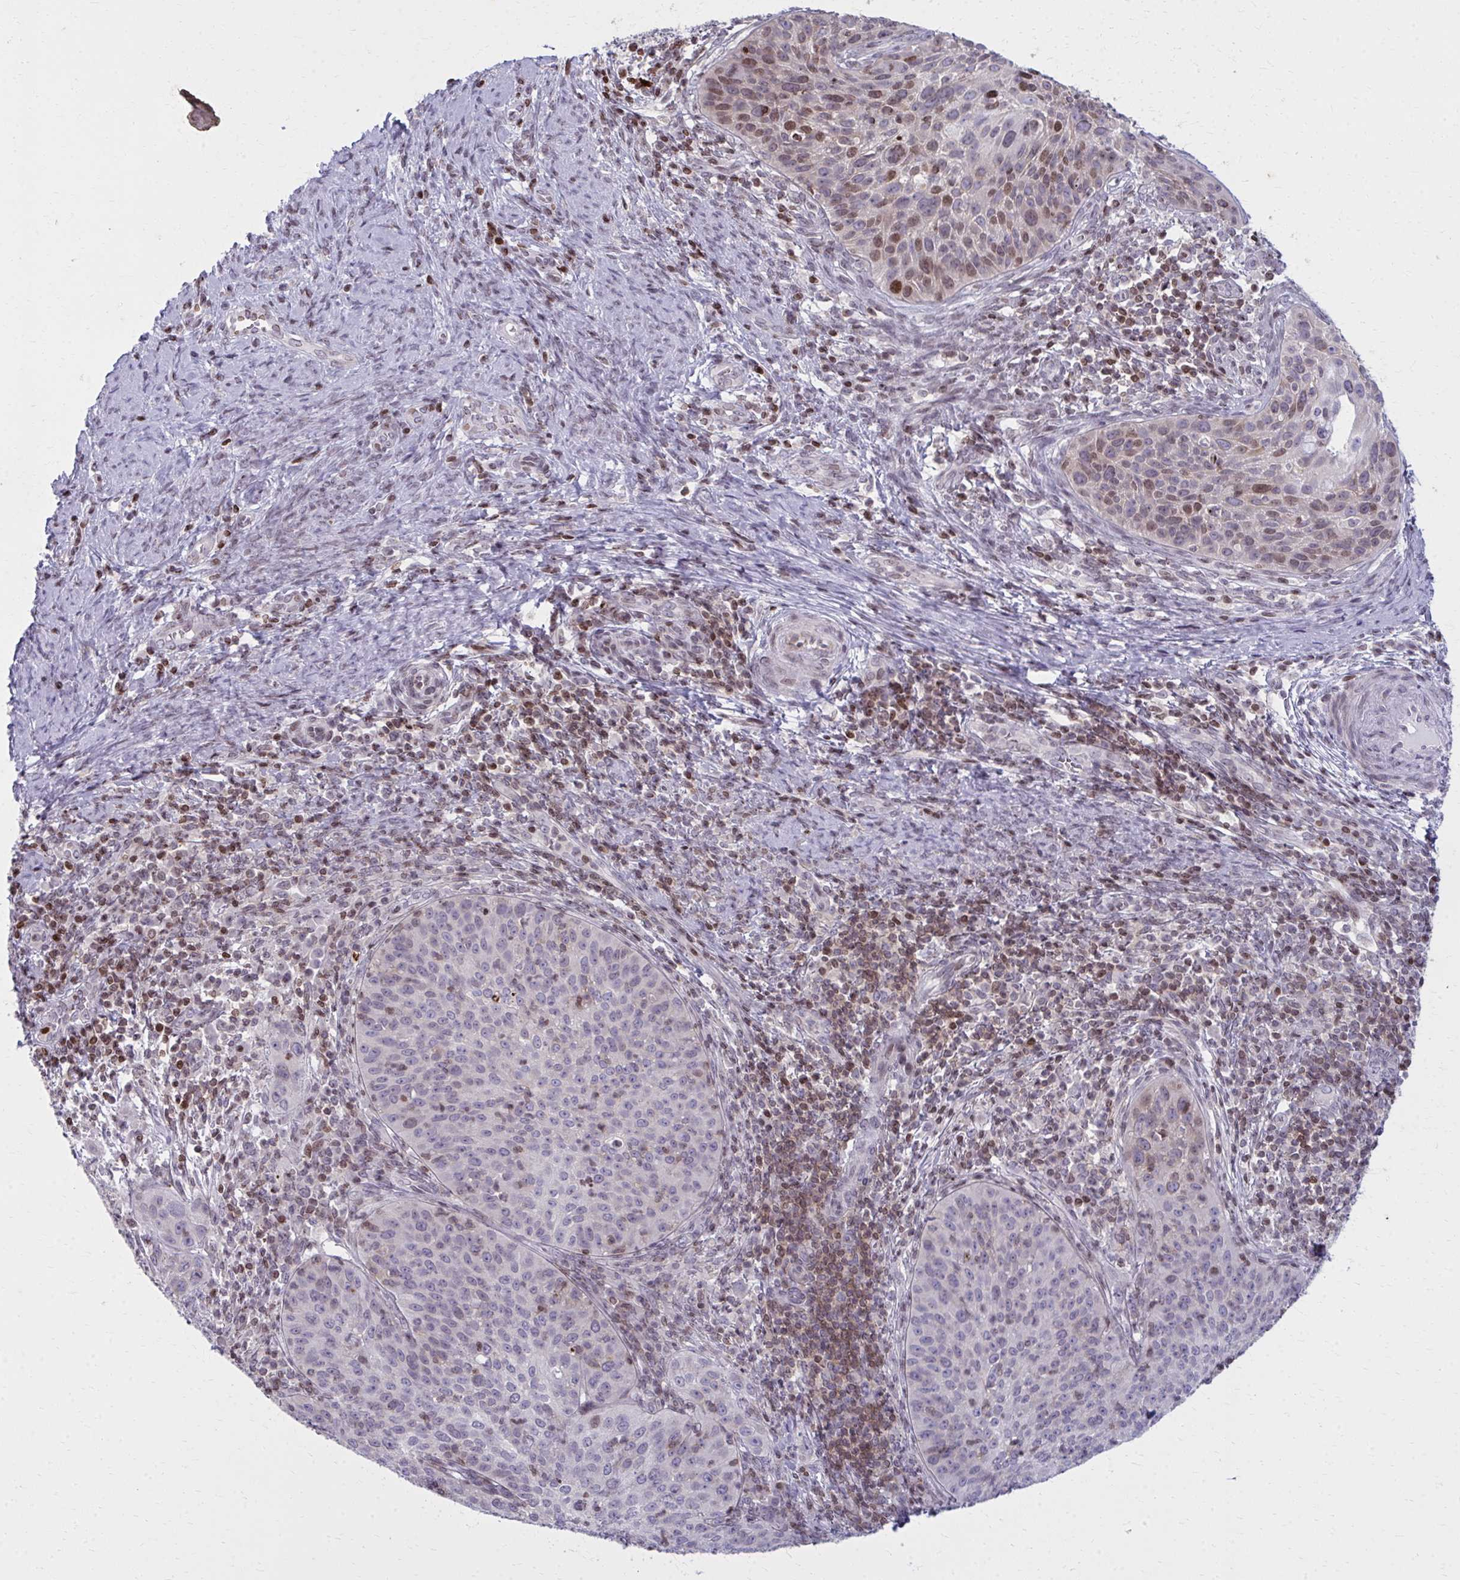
{"staining": {"intensity": "moderate", "quantity": "<25%", "location": "nuclear"}, "tissue": "cervical cancer", "cell_type": "Tumor cells", "image_type": "cancer", "snomed": [{"axis": "morphology", "description": "Squamous cell carcinoma, NOS"}, {"axis": "topography", "description": "Cervix"}], "caption": "High-power microscopy captured an immunohistochemistry (IHC) photomicrograph of cervical cancer, revealing moderate nuclear positivity in about <25% of tumor cells. The staining was performed using DAB to visualize the protein expression in brown, while the nuclei were stained in blue with hematoxylin (Magnification: 20x).", "gene": "AP5M1", "patient": {"sex": "female", "age": 30}}